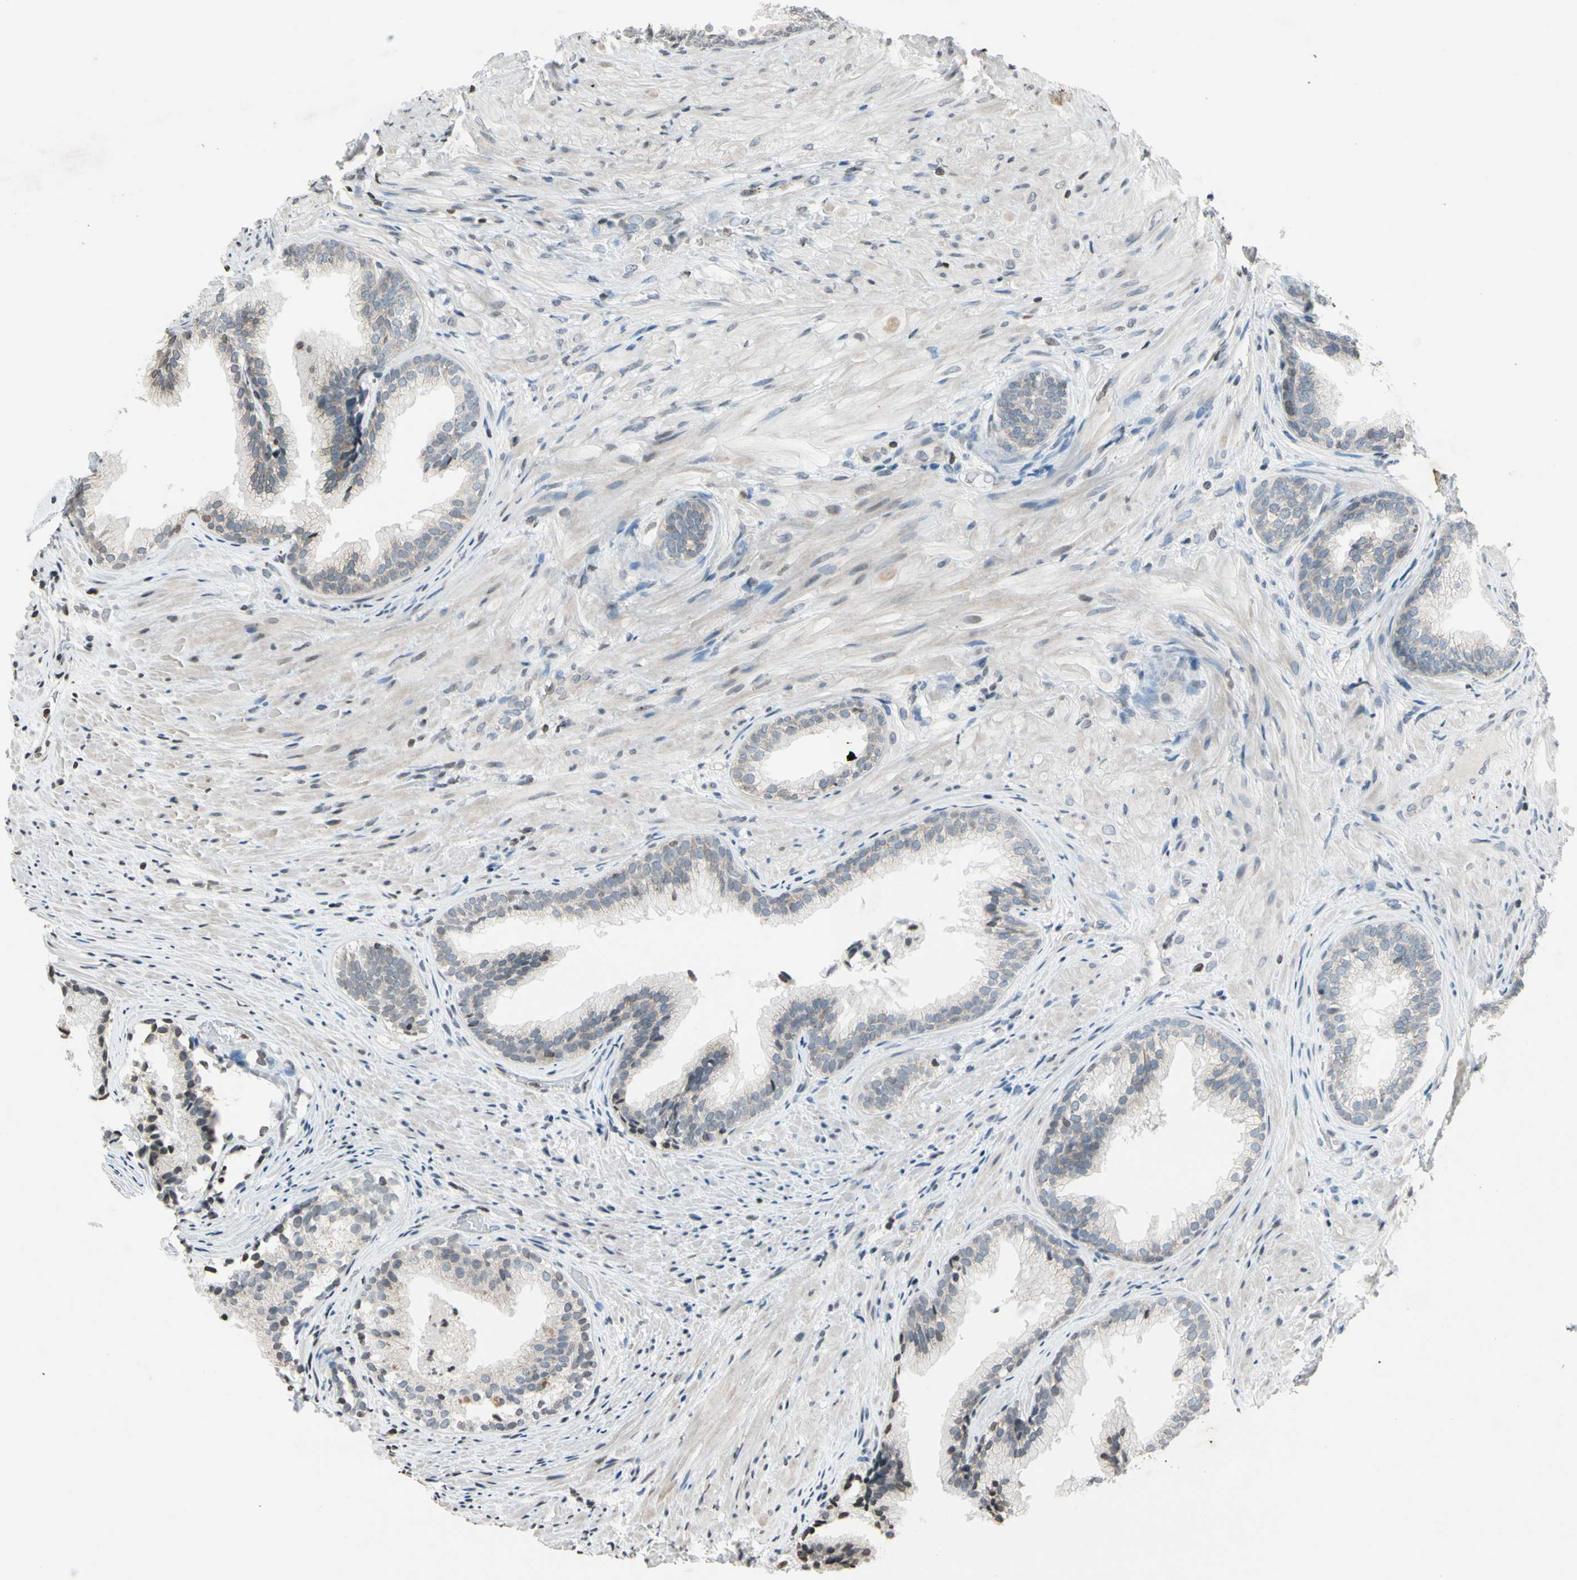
{"staining": {"intensity": "weak", "quantity": ">75%", "location": "cytoplasmic/membranous"}, "tissue": "prostate", "cell_type": "Glandular cells", "image_type": "normal", "snomed": [{"axis": "morphology", "description": "Normal tissue, NOS"}, {"axis": "topography", "description": "Prostate"}], "caption": "A brown stain highlights weak cytoplasmic/membranous positivity of a protein in glandular cells of unremarkable prostate. (Stains: DAB in brown, nuclei in blue, Microscopy: brightfield microscopy at high magnification).", "gene": "CLDN11", "patient": {"sex": "male", "age": 76}}